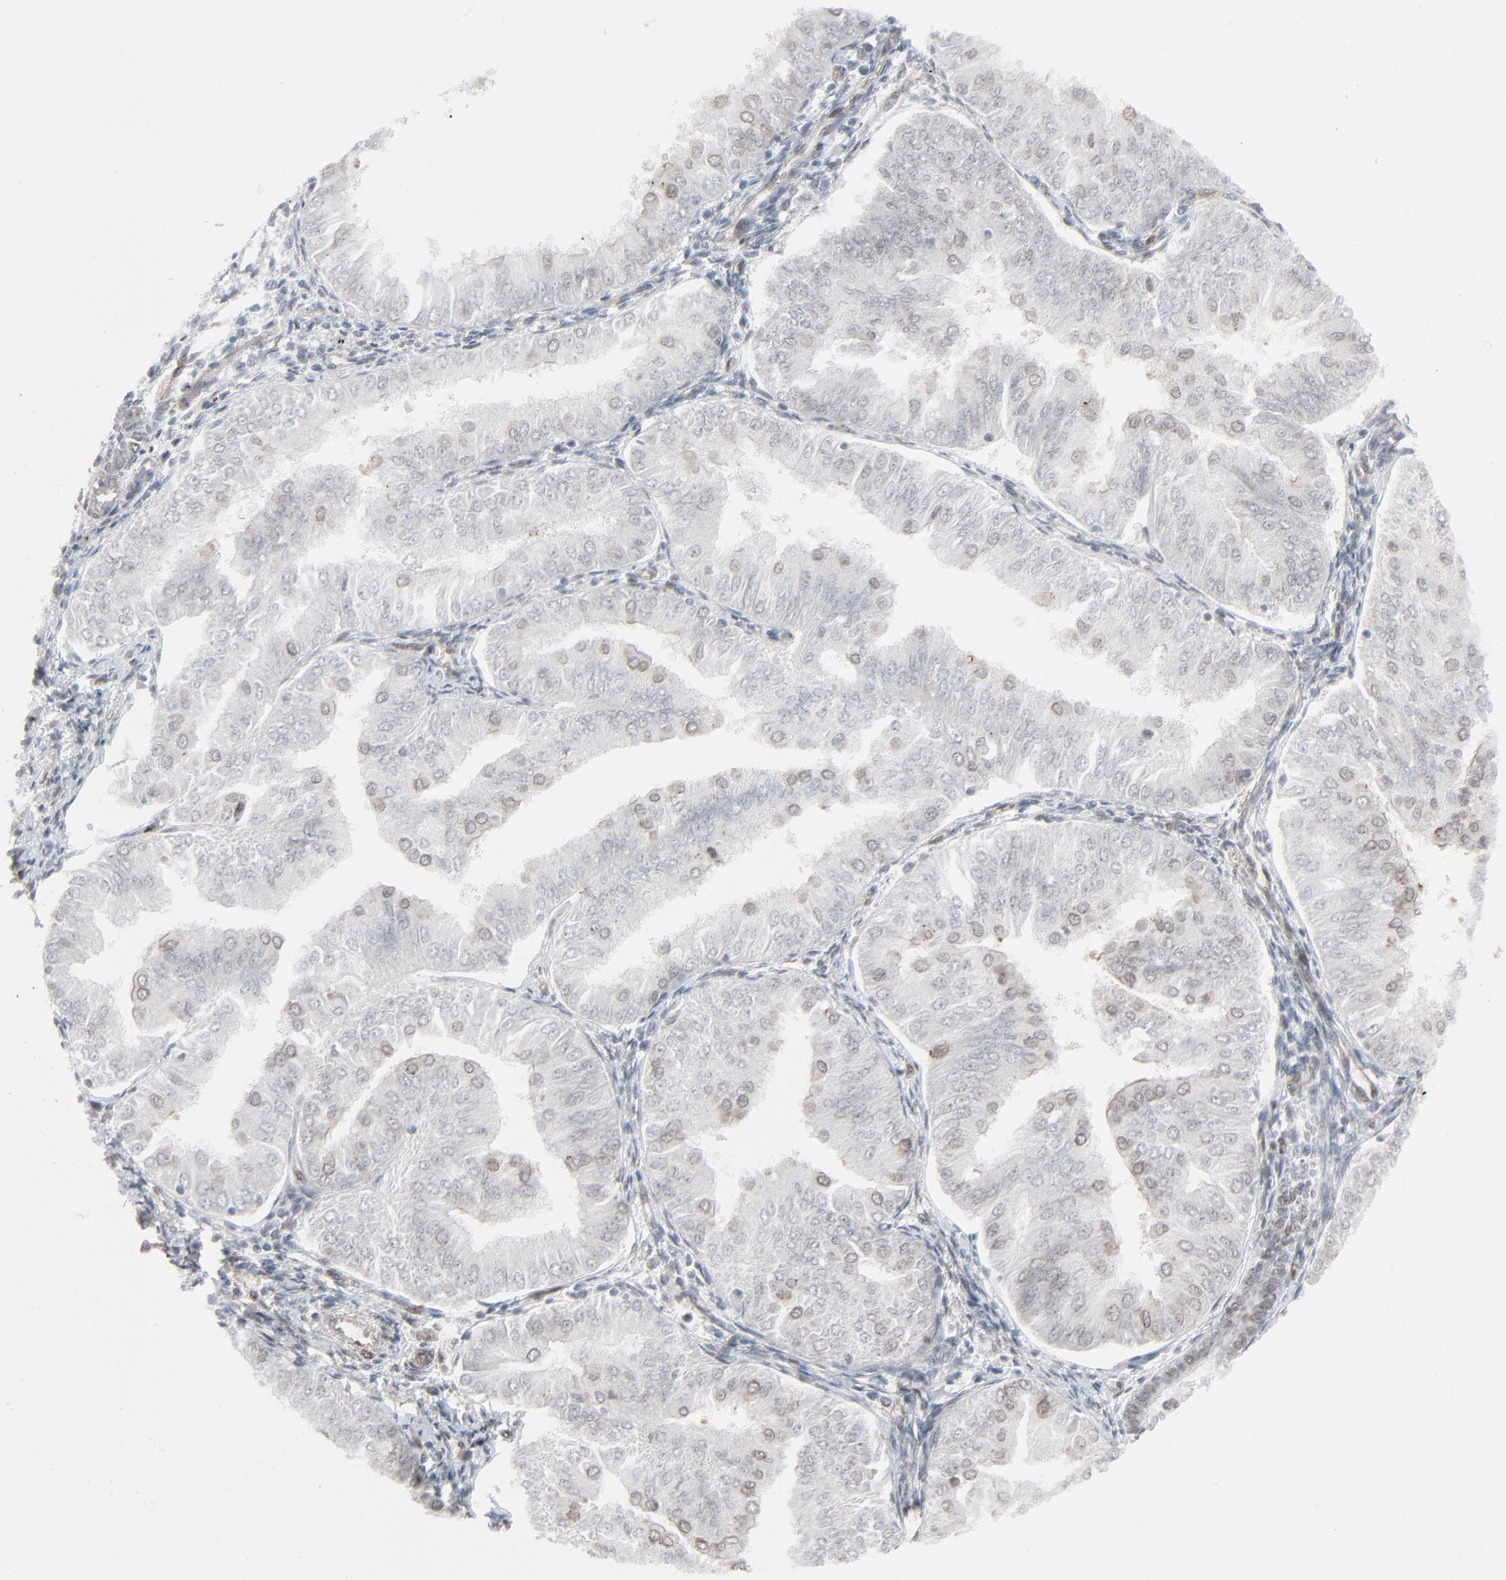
{"staining": {"intensity": "weak", "quantity": "<25%", "location": "nuclear"}, "tissue": "endometrial cancer", "cell_type": "Tumor cells", "image_type": "cancer", "snomed": [{"axis": "morphology", "description": "Adenocarcinoma, NOS"}, {"axis": "topography", "description": "Endometrium"}], "caption": "Endometrial adenocarcinoma was stained to show a protein in brown. There is no significant positivity in tumor cells.", "gene": "FBXO28", "patient": {"sex": "female", "age": 53}}